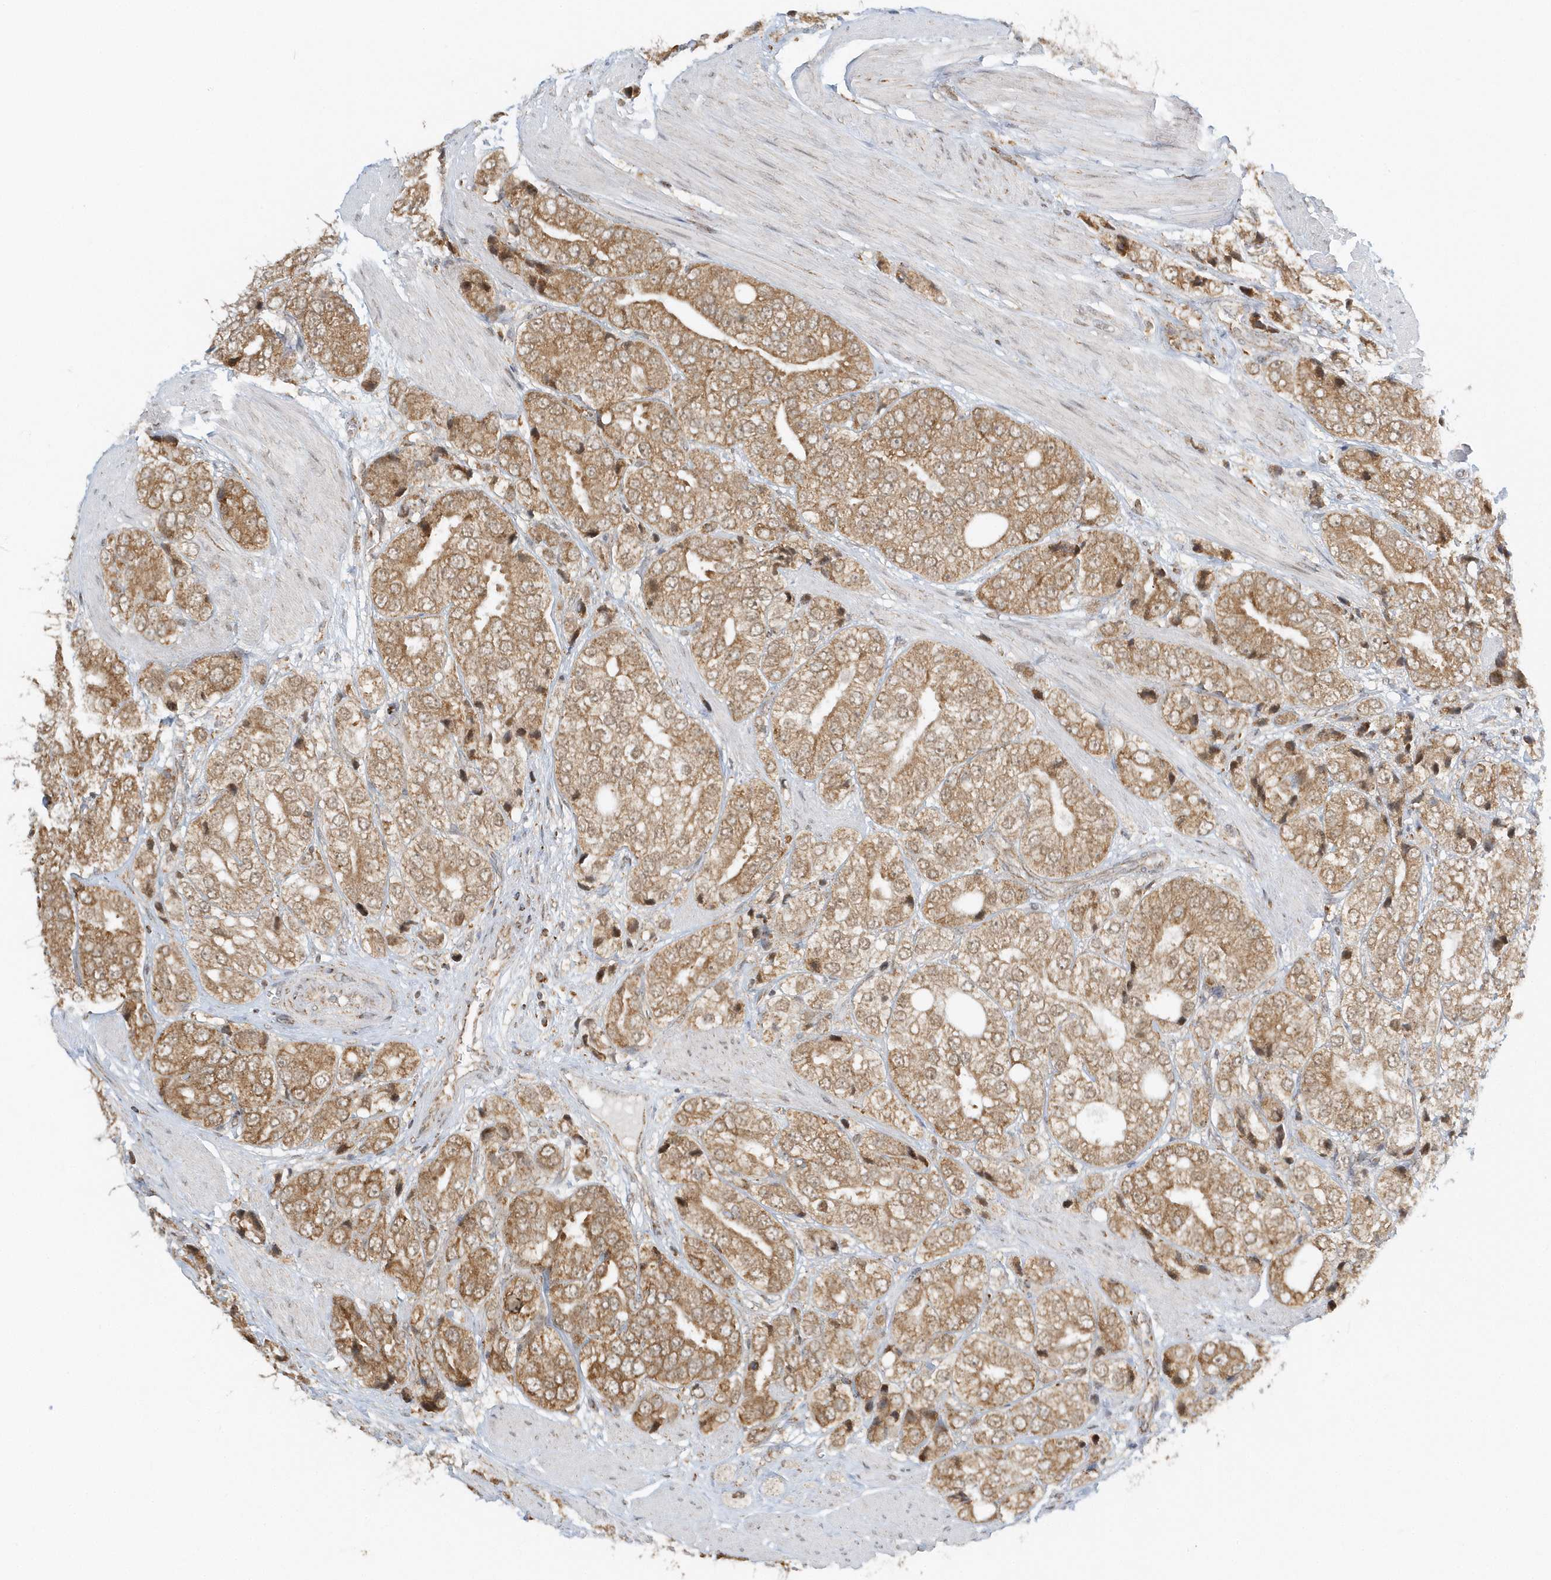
{"staining": {"intensity": "moderate", "quantity": ">75%", "location": "cytoplasmic/membranous"}, "tissue": "prostate cancer", "cell_type": "Tumor cells", "image_type": "cancer", "snomed": [{"axis": "morphology", "description": "Adenocarcinoma, High grade"}, {"axis": "topography", "description": "Prostate"}], "caption": "Prostate cancer (adenocarcinoma (high-grade)) stained with a protein marker exhibits moderate staining in tumor cells.", "gene": "PSMD6", "patient": {"sex": "male", "age": 50}}